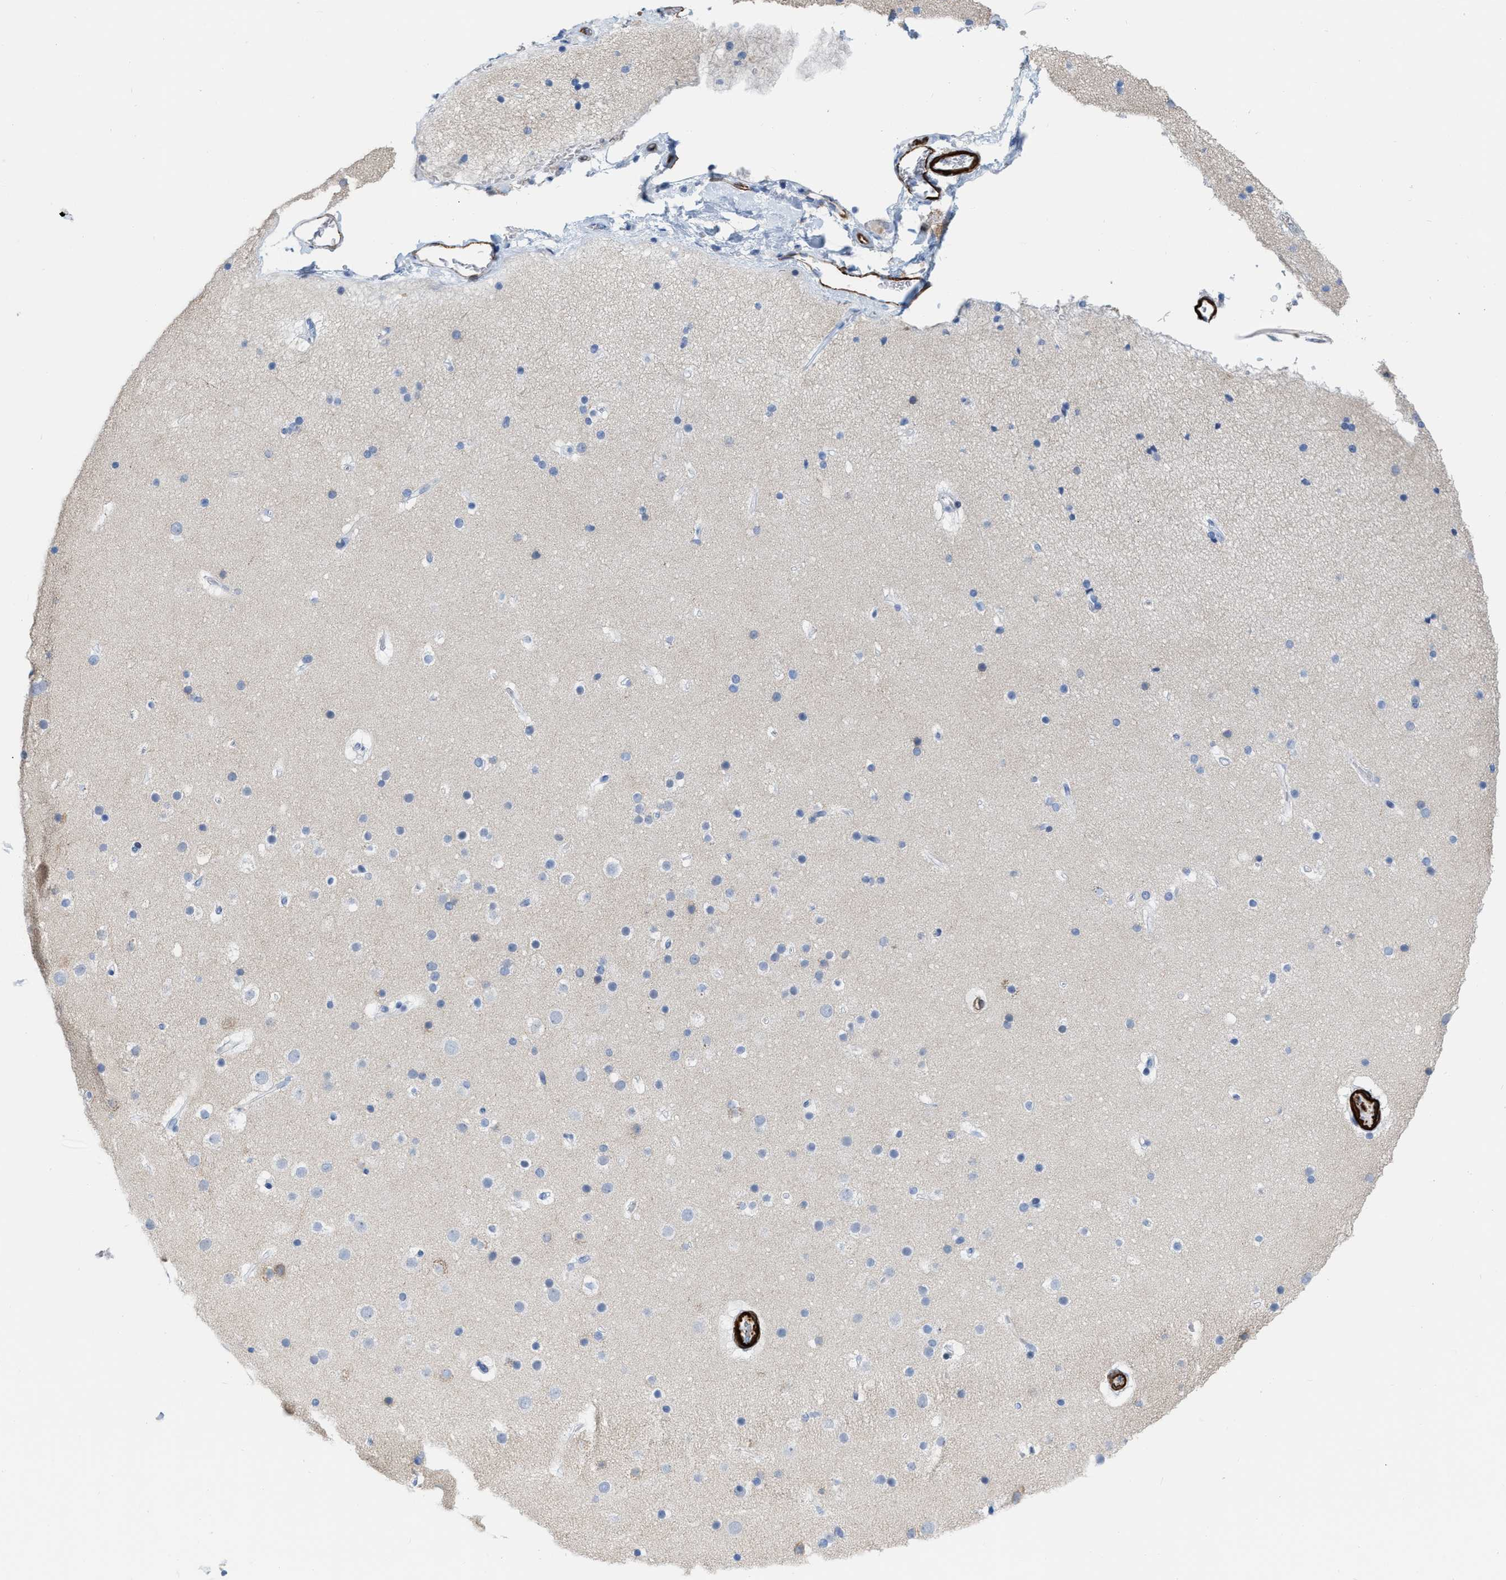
{"staining": {"intensity": "negative", "quantity": "none", "location": "none"}, "tissue": "cerebral cortex", "cell_type": "Endothelial cells", "image_type": "normal", "snomed": [{"axis": "morphology", "description": "Normal tissue, NOS"}, {"axis": "topography", "description": "Cerebral cortex"}], "caption": "Protein analysis of normal cerebral cortex exhibits no significant expression in endothelial cells.", "gene": "TAGLN", "patient": {"sex": "male", "age": 57}}